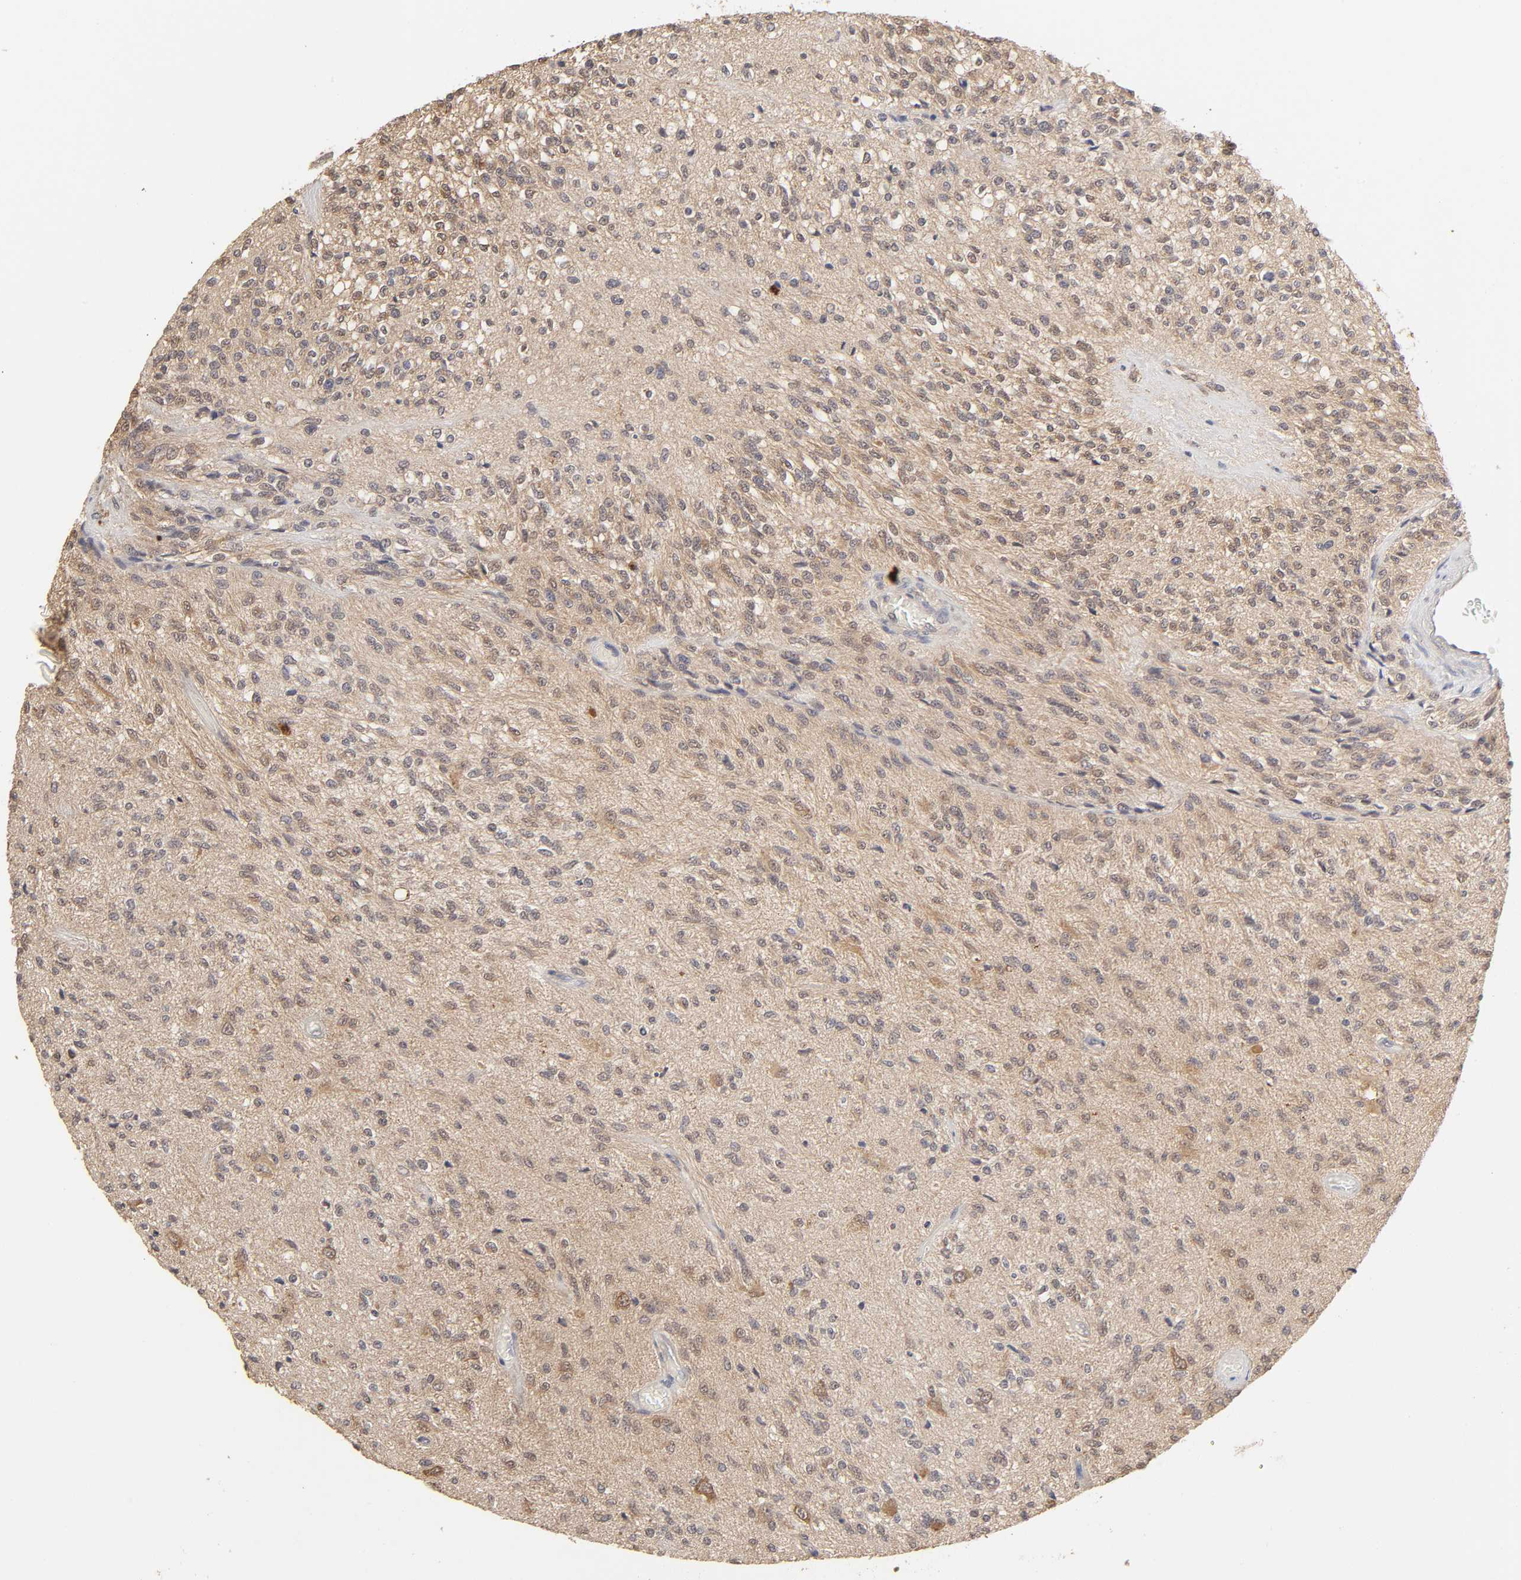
{"staining": {"intensity": "weak", "quantity": "<25%", "location": "cytoplasmic/membranous"}, "tissue": "glioma", "cell_type": "Tumor cells", "image_type": "cancer", "snomed": [{"axis": "morphology", "description": "Normal tissue, NOS"}, {"axis": "morphology", "description": "Glioma, malignant, High grade"}, {"axis": "topography", "description": "Cerebral cortex"}], "caption": "Human glioma stained for a protein using IHC displays no staining in tumor cells.", "gene": "MAPK1", "patient": {"sex": "male", "age": 77}}